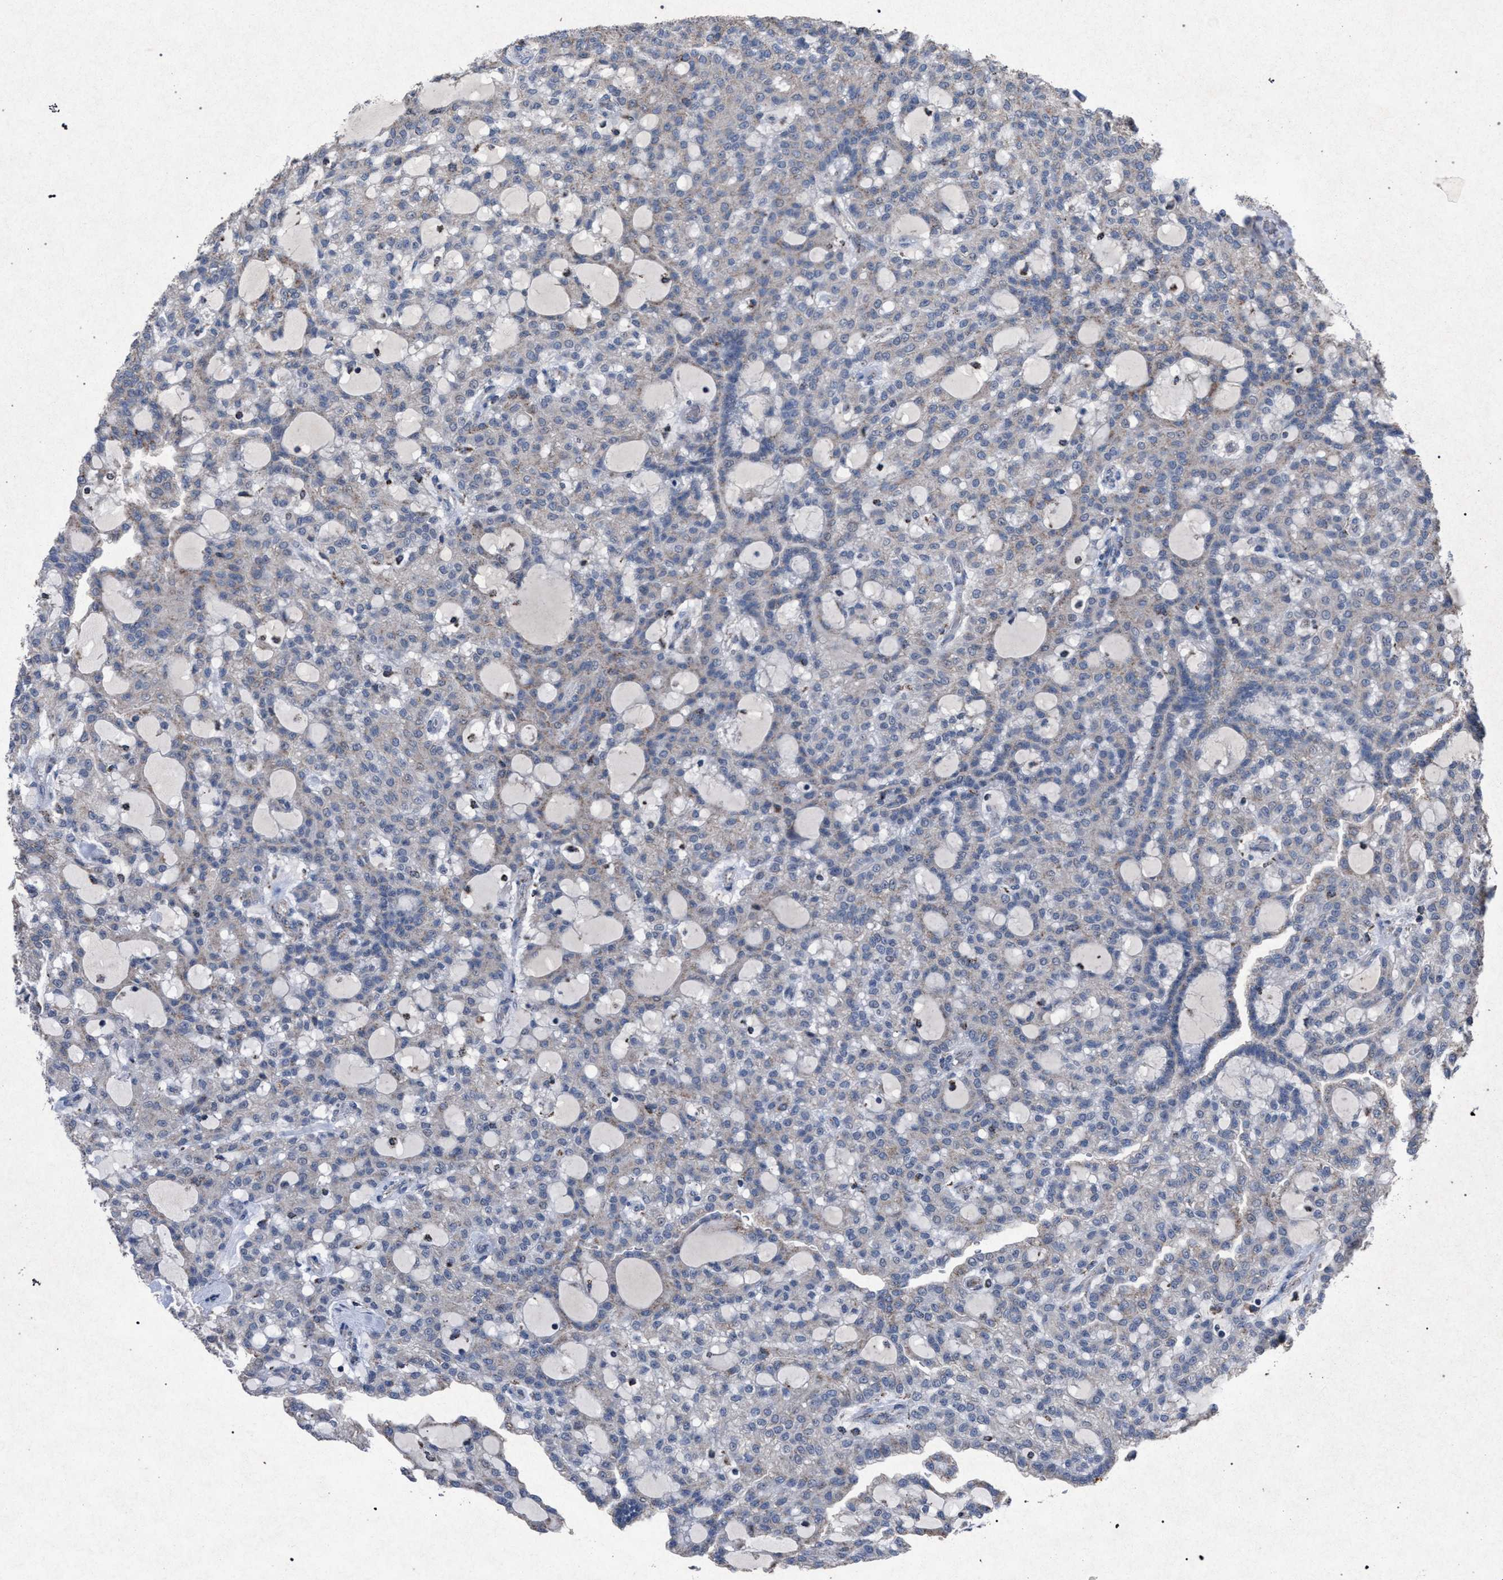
{"staining": {"intensity": "weak", "quantity": "<25%", "location": "cytoplasmic/membranous"}, "tissue": "renal cancer", "cell_type": "Tumor cells", "image_type": "cancer", "snomed": [{"axis": "morphology", "description": "Adenocarcinoma, NOS"}, {"axis": "topography", "description": "Kidney"}], "caption": "Immunohistochemical staining of renal adenocarcinoma reveals no significant expression in tumor cells. (DAB immunohistochemistry (IHC), high magnification).", "gene": "HSD17B4", "patient": {"sex": "male", "age": 63}}